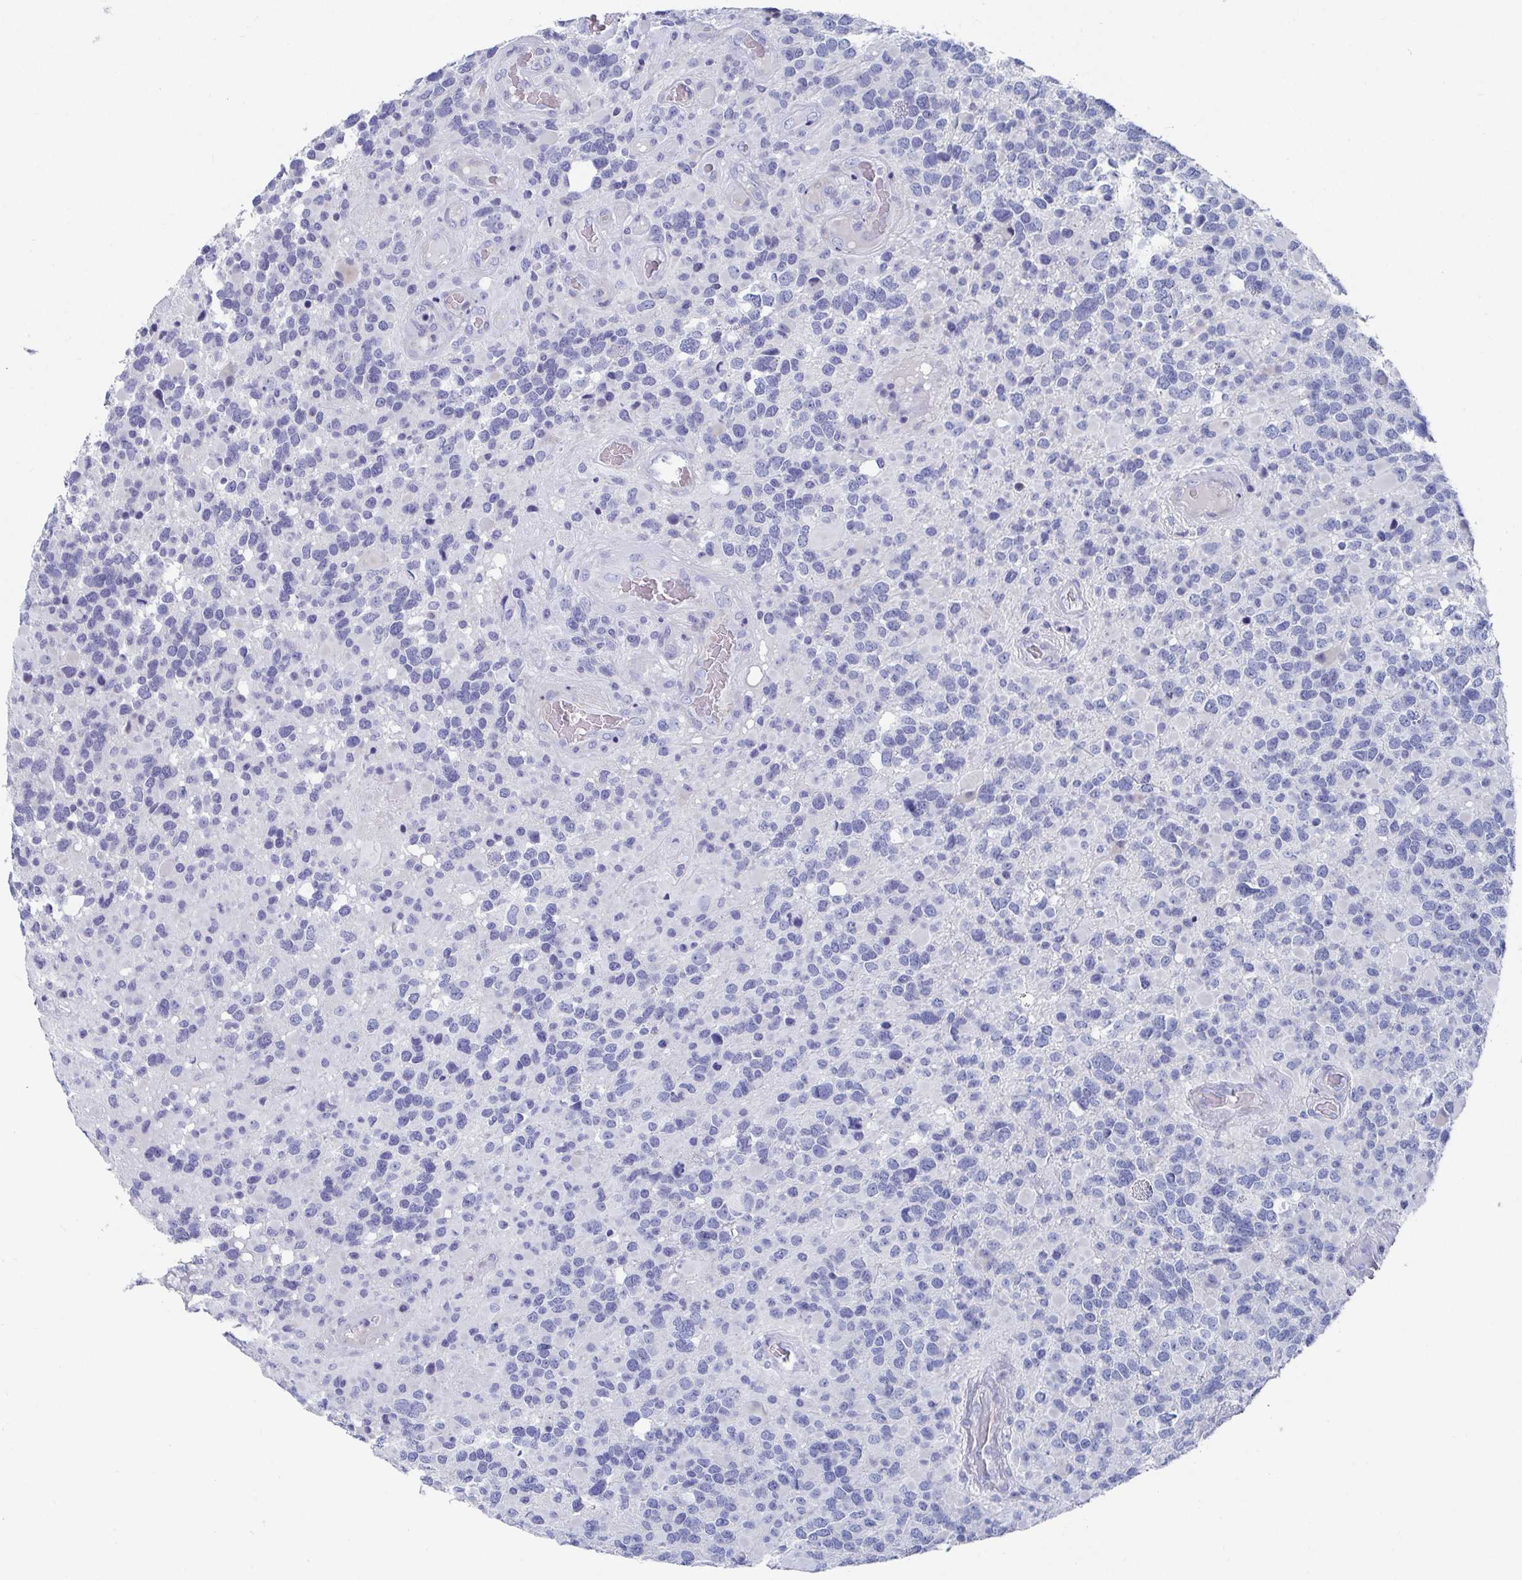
{"staining": {"intensity": "negative", "quantity": "none", "location": "none"}, "tissue": "glioma", "cell_type": "Tumor cells", "image_type": "cancer", "snomed": [{"axis": "morphology", "description": "Glioma, malignant, High grade"}, {"axis": "topography", "description": "Brain"}], "caption": "The IHC histopathology image has no significant staining in tumor cells of glioma tissue.", "gene": "ZFP82", "patient": {"sex": "female", "age": 40}}